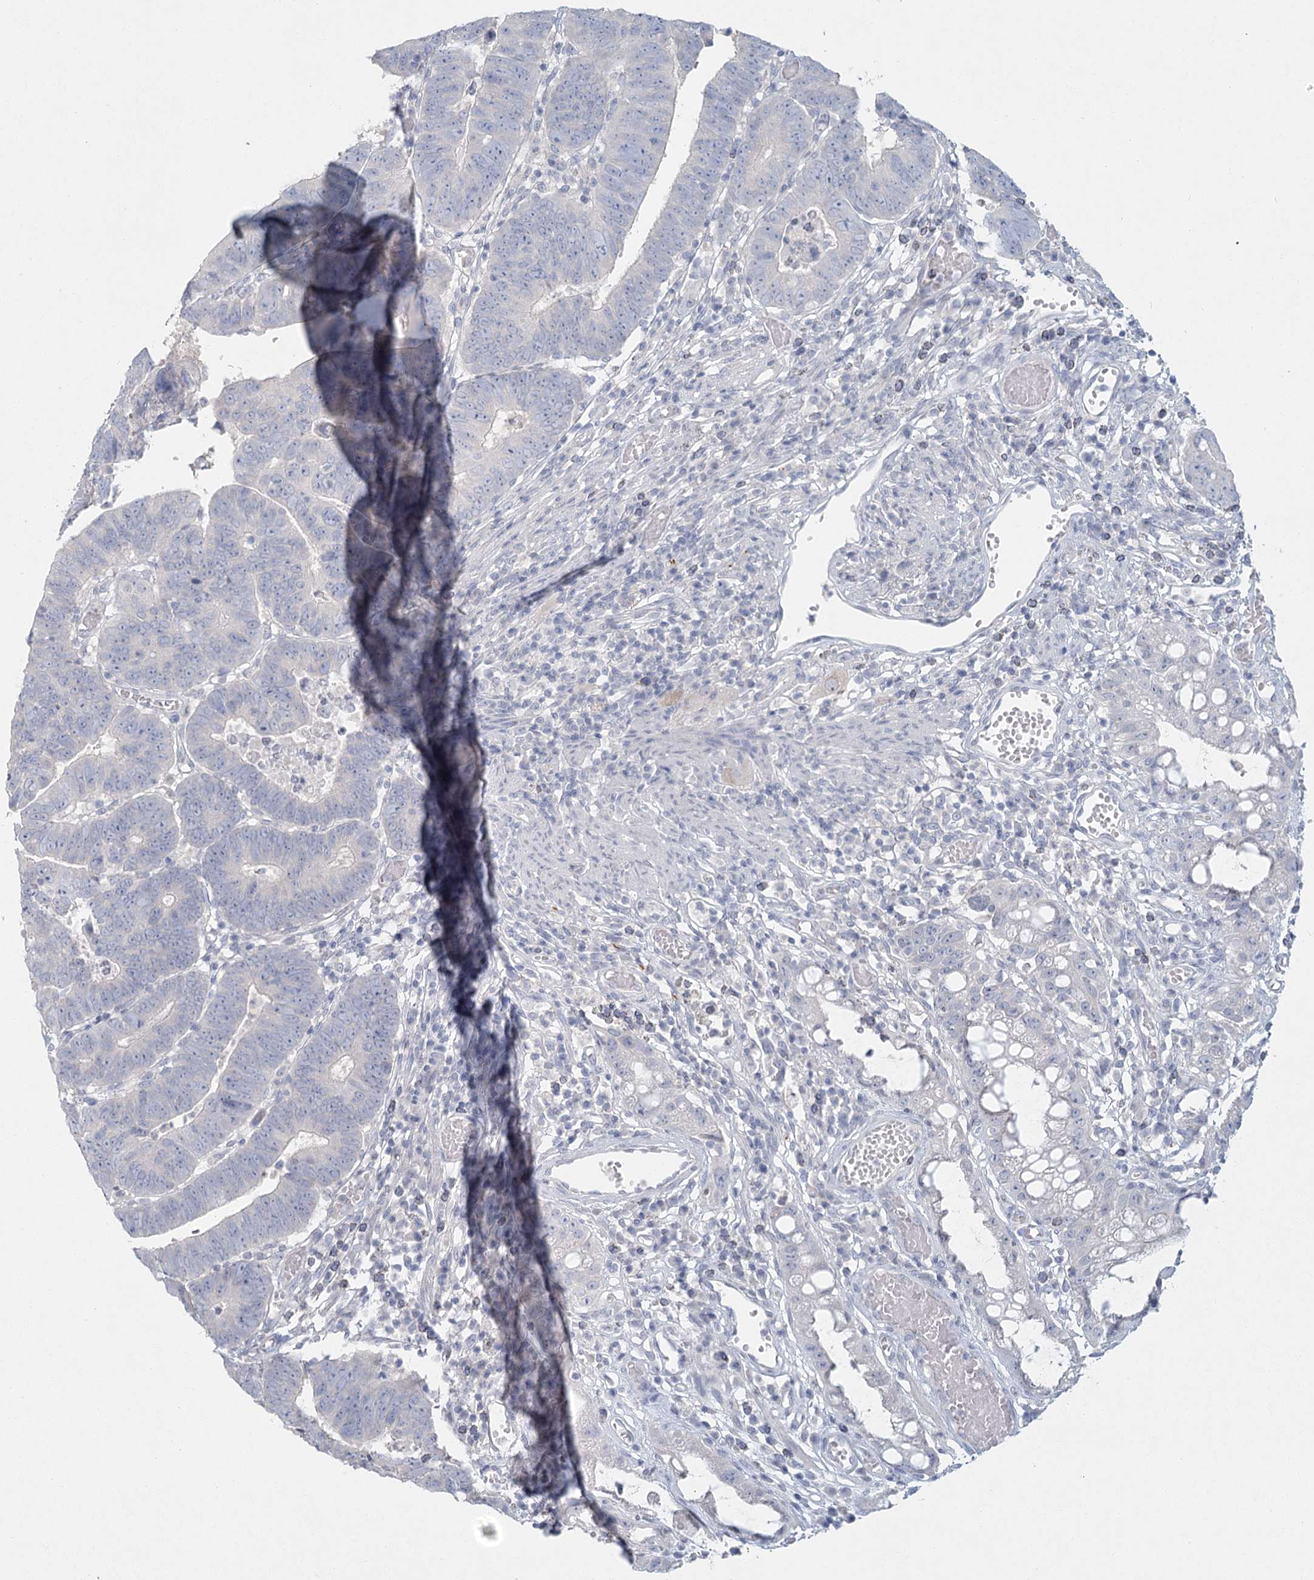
{"staining": {"intensity": "negative", "quantity": "none", "location": "none"}, "tissue": "colorectal cancer", "cell_type": "Tumor cells", "image_type": "cancer", "snomed": [{"axis": "morphology", "description": "Adenocarcinoma, NOS"}, {"axis": "topography", "description": "Rectum"}], "caption": "The histopathology image reveals no staining of tumor cells in colorectal adenocarcinoma. Nuclei are stained in blue.", "gene": "LRP2BP", "patient": {"sex": "female", "age": 65}}